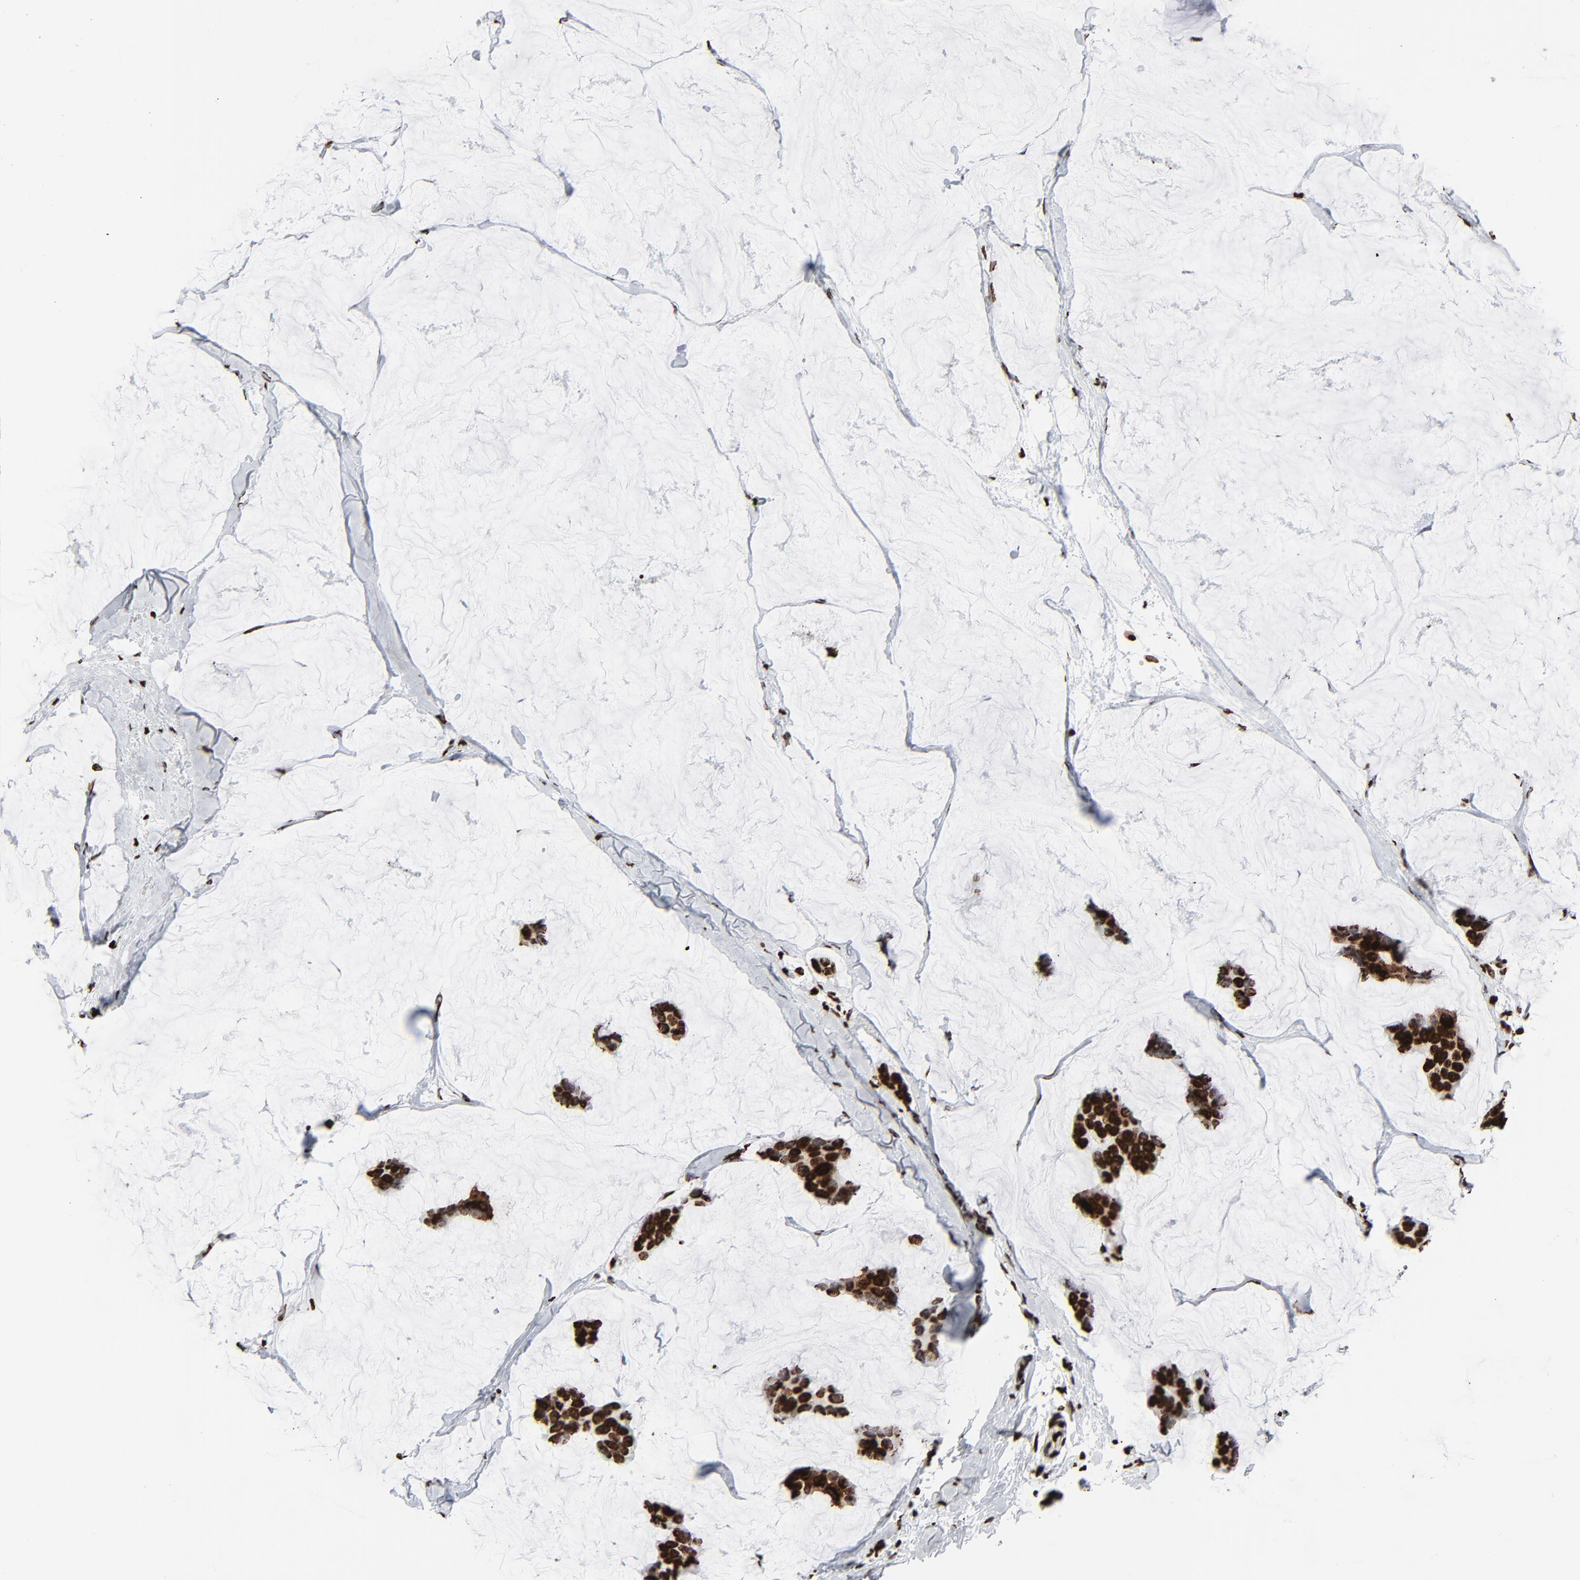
{"staining": {"intensity": "strong", "quantity": ">75%", "location": "nuclear"}, "tissue": "breast cancer", "cell_type": "Tumor cells", "image_type": "cancer", "snomed": [{"axis": "morphology", "description": "Normal tissue, NOS"}, {"axis": "morphology", "description": "Duct carcinoma"}, {"axis": "topography", "description": "Breast"}], "caption": "Breast invasive ductal carcinoma stained for a protein shows strong nuclear positivity in tumor cells.", "gene": "H3-4", "patient": {"sex": "female", "age": 50}}